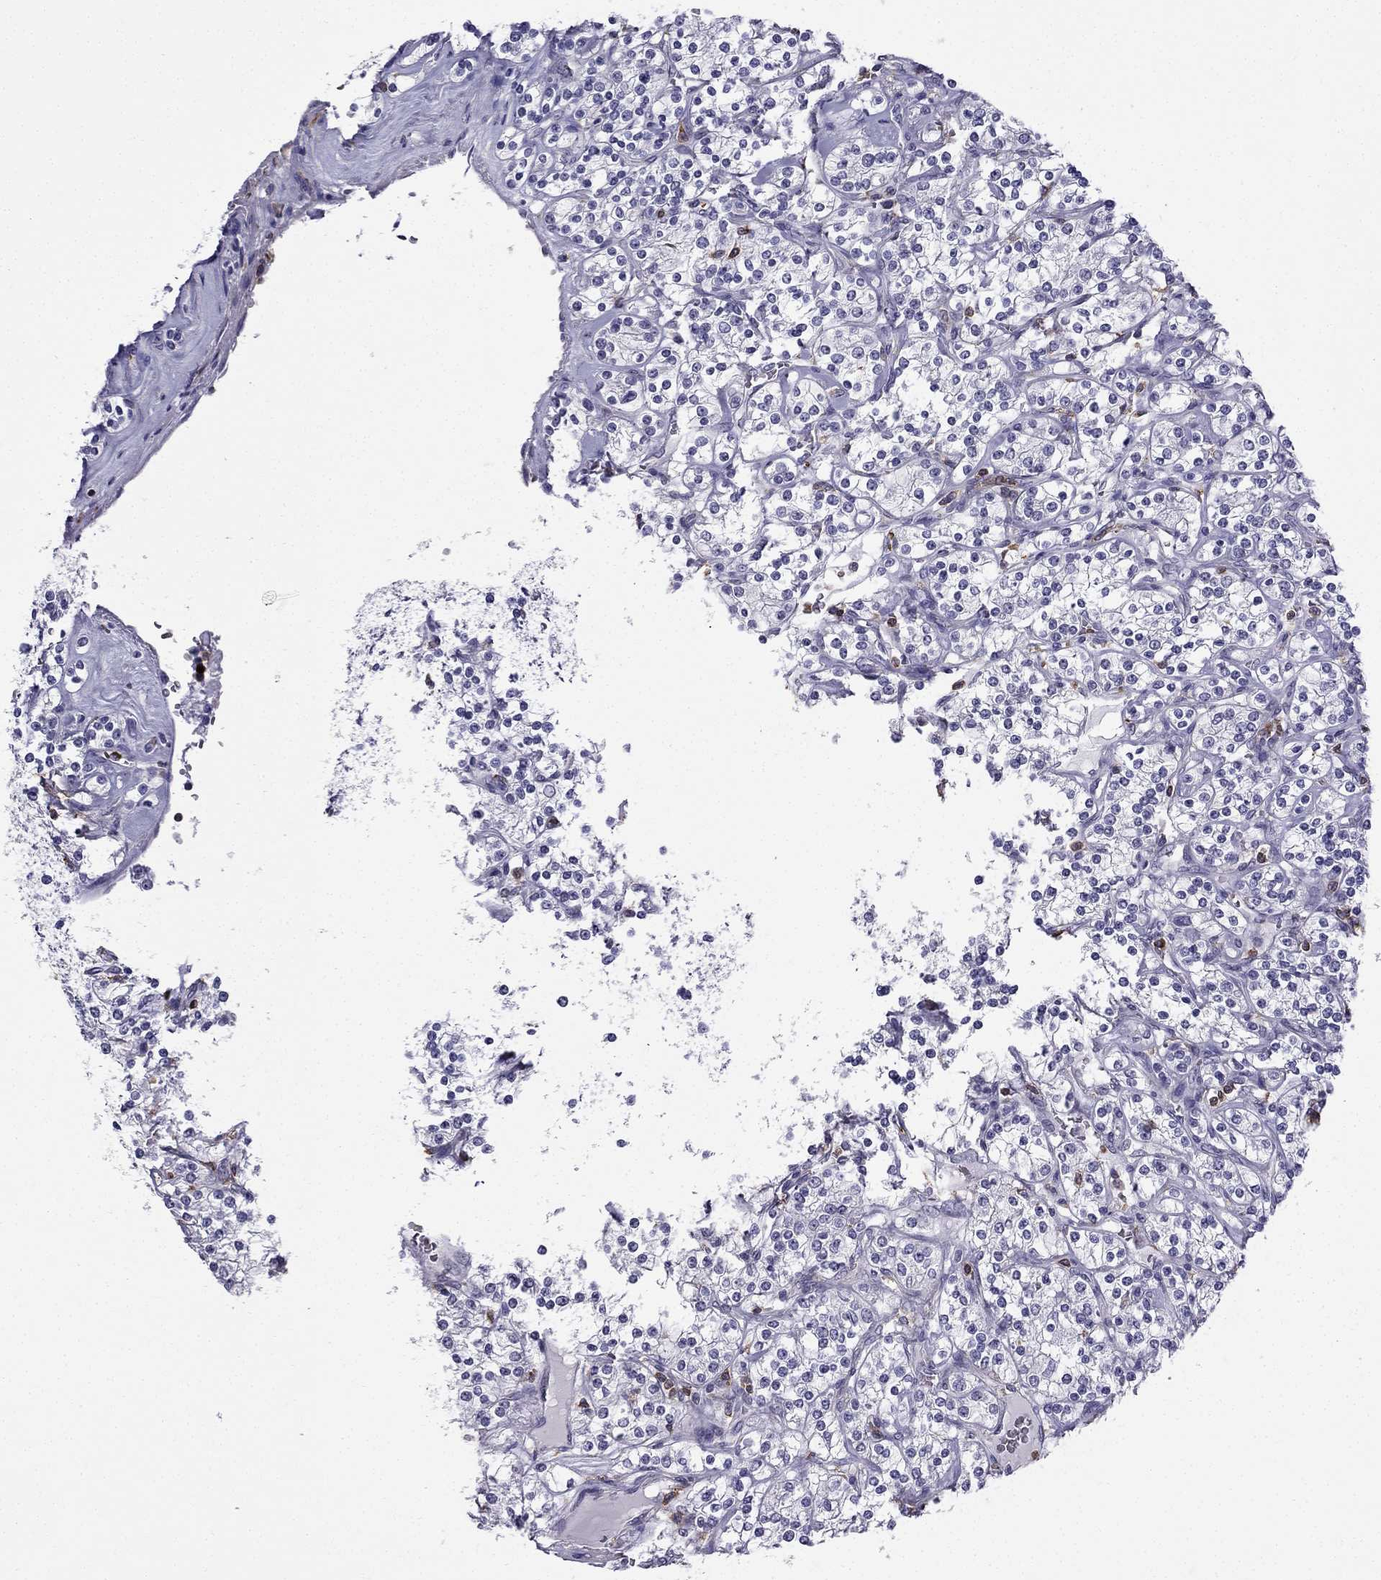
{"staining": {"intensity": "negative", "quantity": "none", "location": "none"}, "tissue": "renal cancer", "cell_type": "Tumor cells", "image_type": "cancer", "snomed": [{"axis": "morphology", "description": "Adenocarcinoma, NOS"}, {"axis": "topography", "description": "Kidney"}], "caption": "This is a micrograph of immunohistochemistry (IHC) staining of renal cancer (adenocarcinoma), which shows no staining in tumor cells.", "gene": "CCK", "patient": {"sex": "male", "age": 77}}